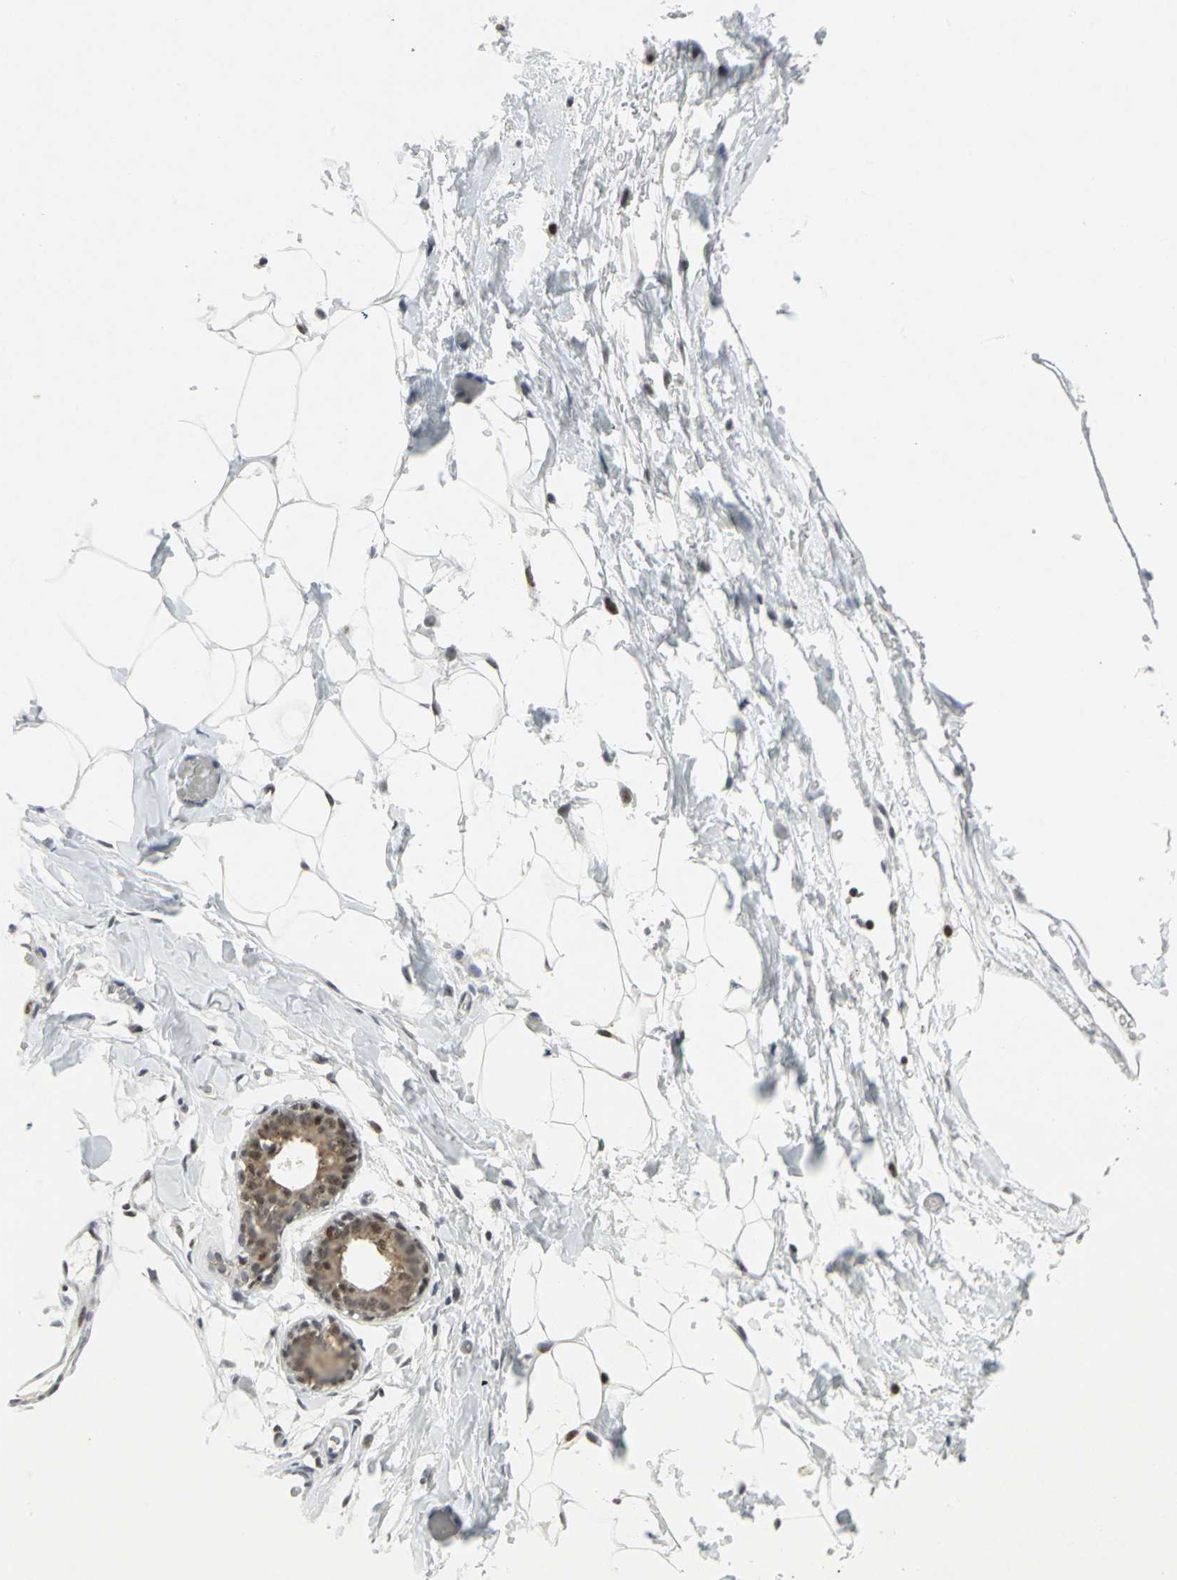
{"staining": {"intensity": "weak", "quantity": "<25%", "location": "nuclear"}, "tissue": "adipose tissue", "cell_type": "Adipocytes", "image_type": "normal", "snomed": [{"axis": "morphology", "description": "Normal tissue, NOS"}, {"axis": "topography", "description": "Breast"}, {"axis": "topography", "description": "Soft tissue"}], "caption": "The photomicrograph exhibits no significant positivity in adipocytes of adipose tissue.", "gene": "RPA1", "patient": {"sex": "female", "age": 25}}